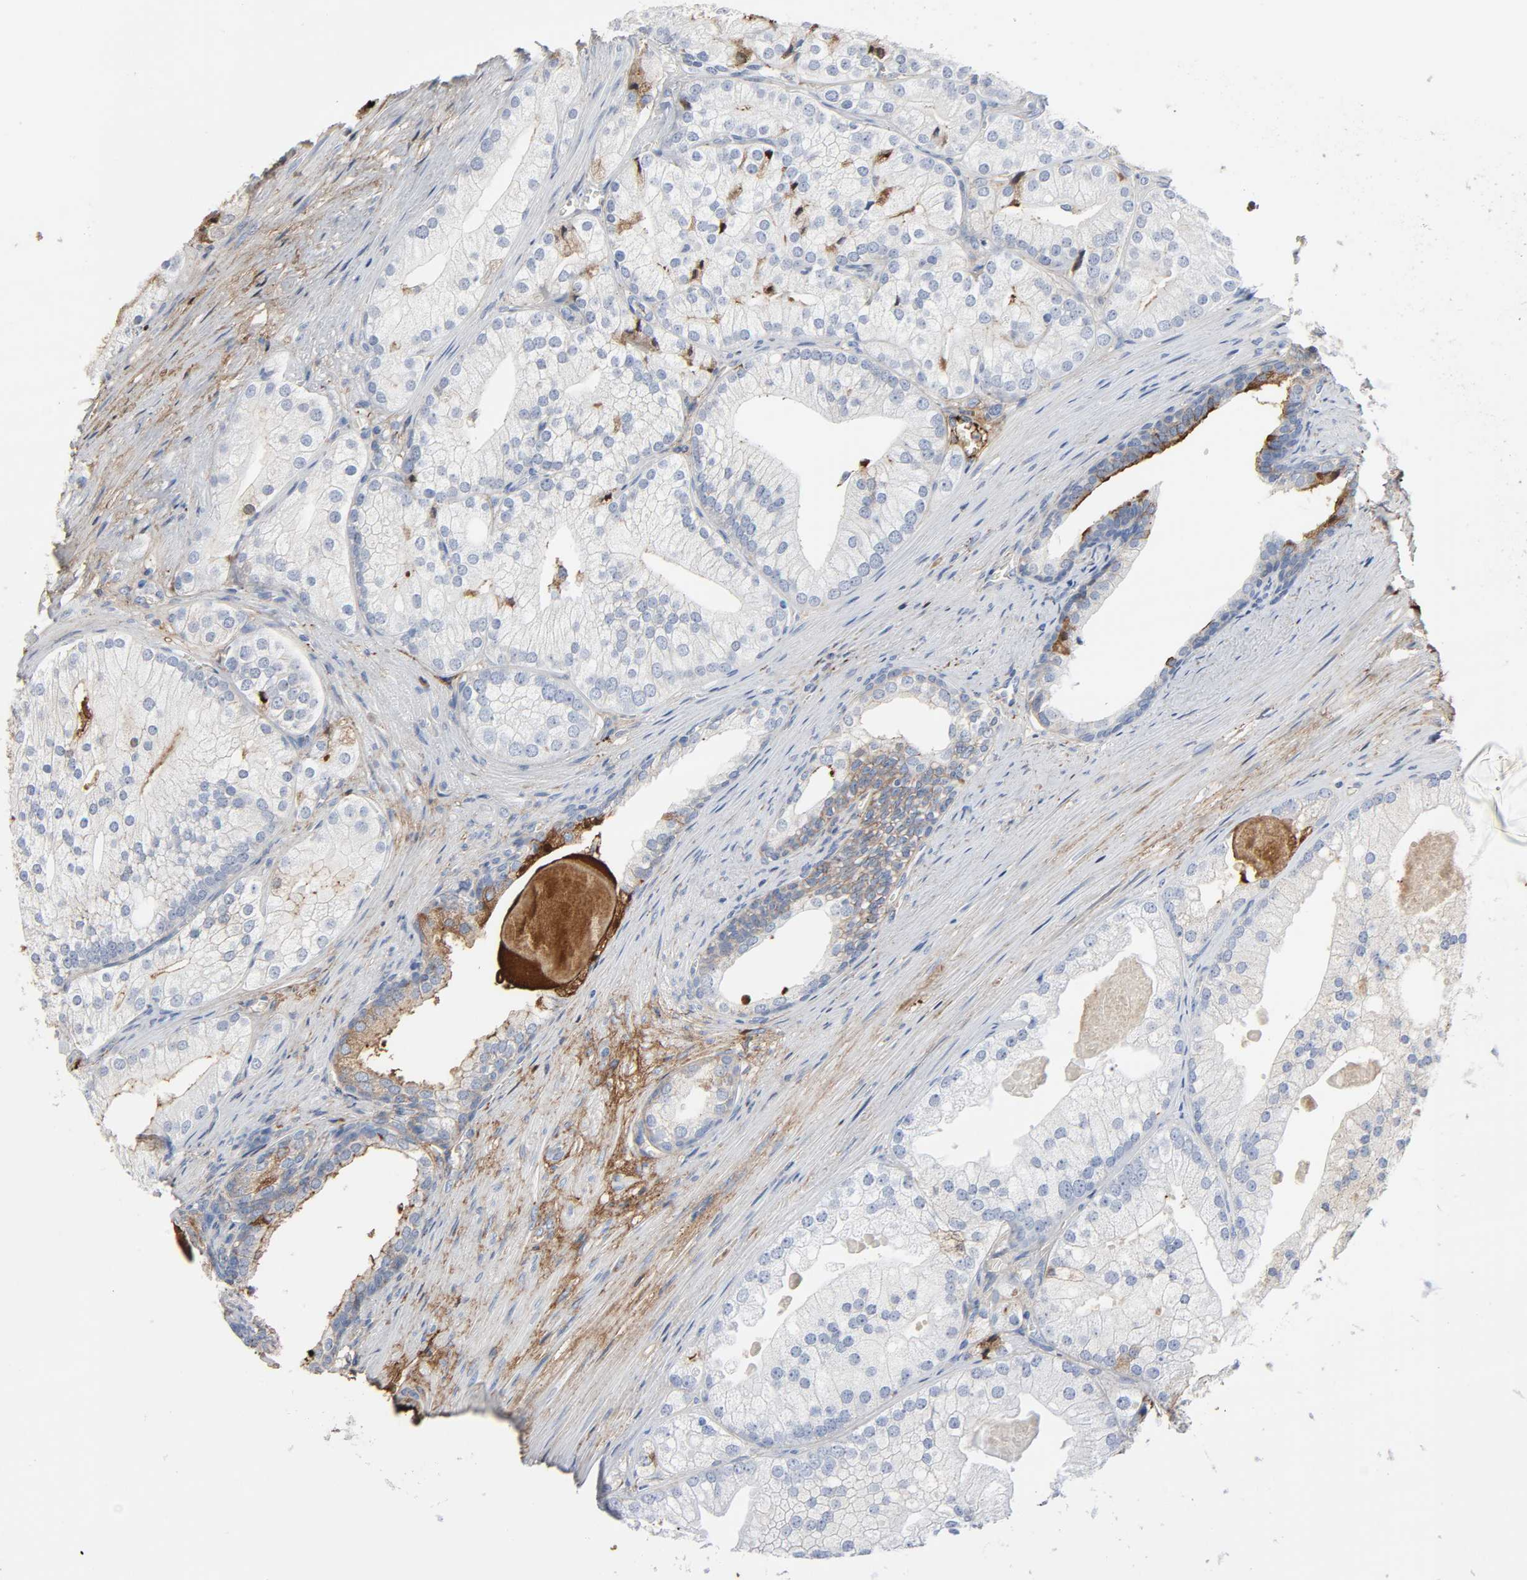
{"staining": {"intensity": "moderate", "quantity": "<25%", "location": "cytoplasmic/membranous"}, "tissue": "prostate cancer", "cell_type": "Tumor cells", "image_type": "cancer", "snomed": [{"axis": "morphology", "description": "Adenocarcinoma, Low grade"}, {"axis": "topography", "description": "Prostate"}], "caption": "Immunohistochemistry (IHC) staining of prostate cancer (low-grade adenocarcinoma), which demonstrates low levels of moderate cytoplasmic/membranous expression in approximately <25% of tumor cells indicating moderate cytoplasmic/membranous protein expression. The staining was performed using DAB (brown) for protein detection and nuclei were counterstained in hematoxylin (blue).", "gene": "C3", "patient": {"sex": "male", "age": 69}}